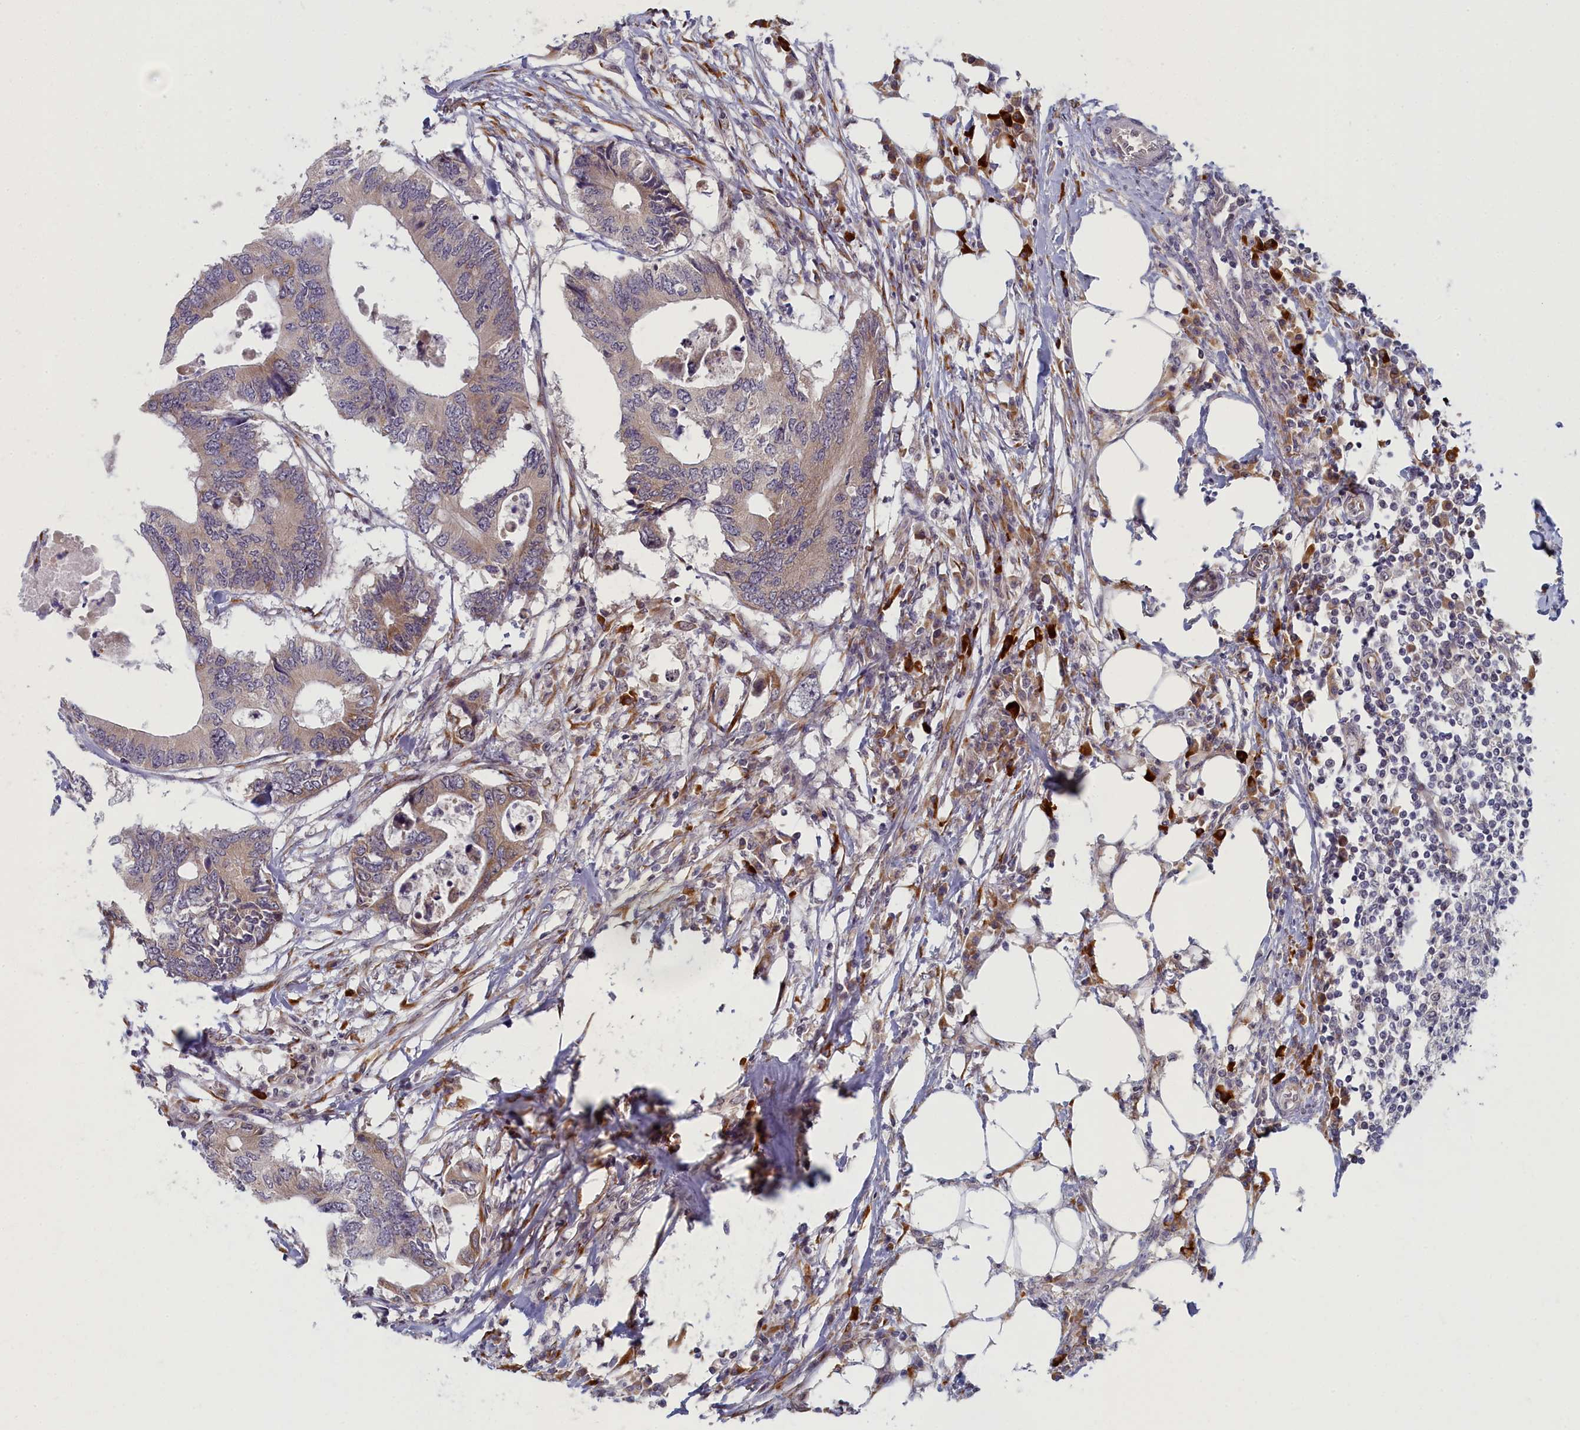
{"staining": {"intensity": "weak", "quantity": "25%-75%", "location": "cytoplasmic/membranous"}, "tissue": "colorectal cancer", "cell_type": "Tumor cells", "image_type": "cancer", "snomed": [{"axis": "morphology", "description": "Adenocarcinoma, NOS"}, {"axis": "topography", "description": "Colon"}], "caption": "A brown stain labels weak cytoplasmic/membranous positivity of a protein in colorectal cancer tumor cells. Using DAB (brown) and hematoxylin (blue) stains, captured at high magnification using brightfield microscopy.", "gene": "DNAJC17", "patient": {"sex": "male", "age": 71}}